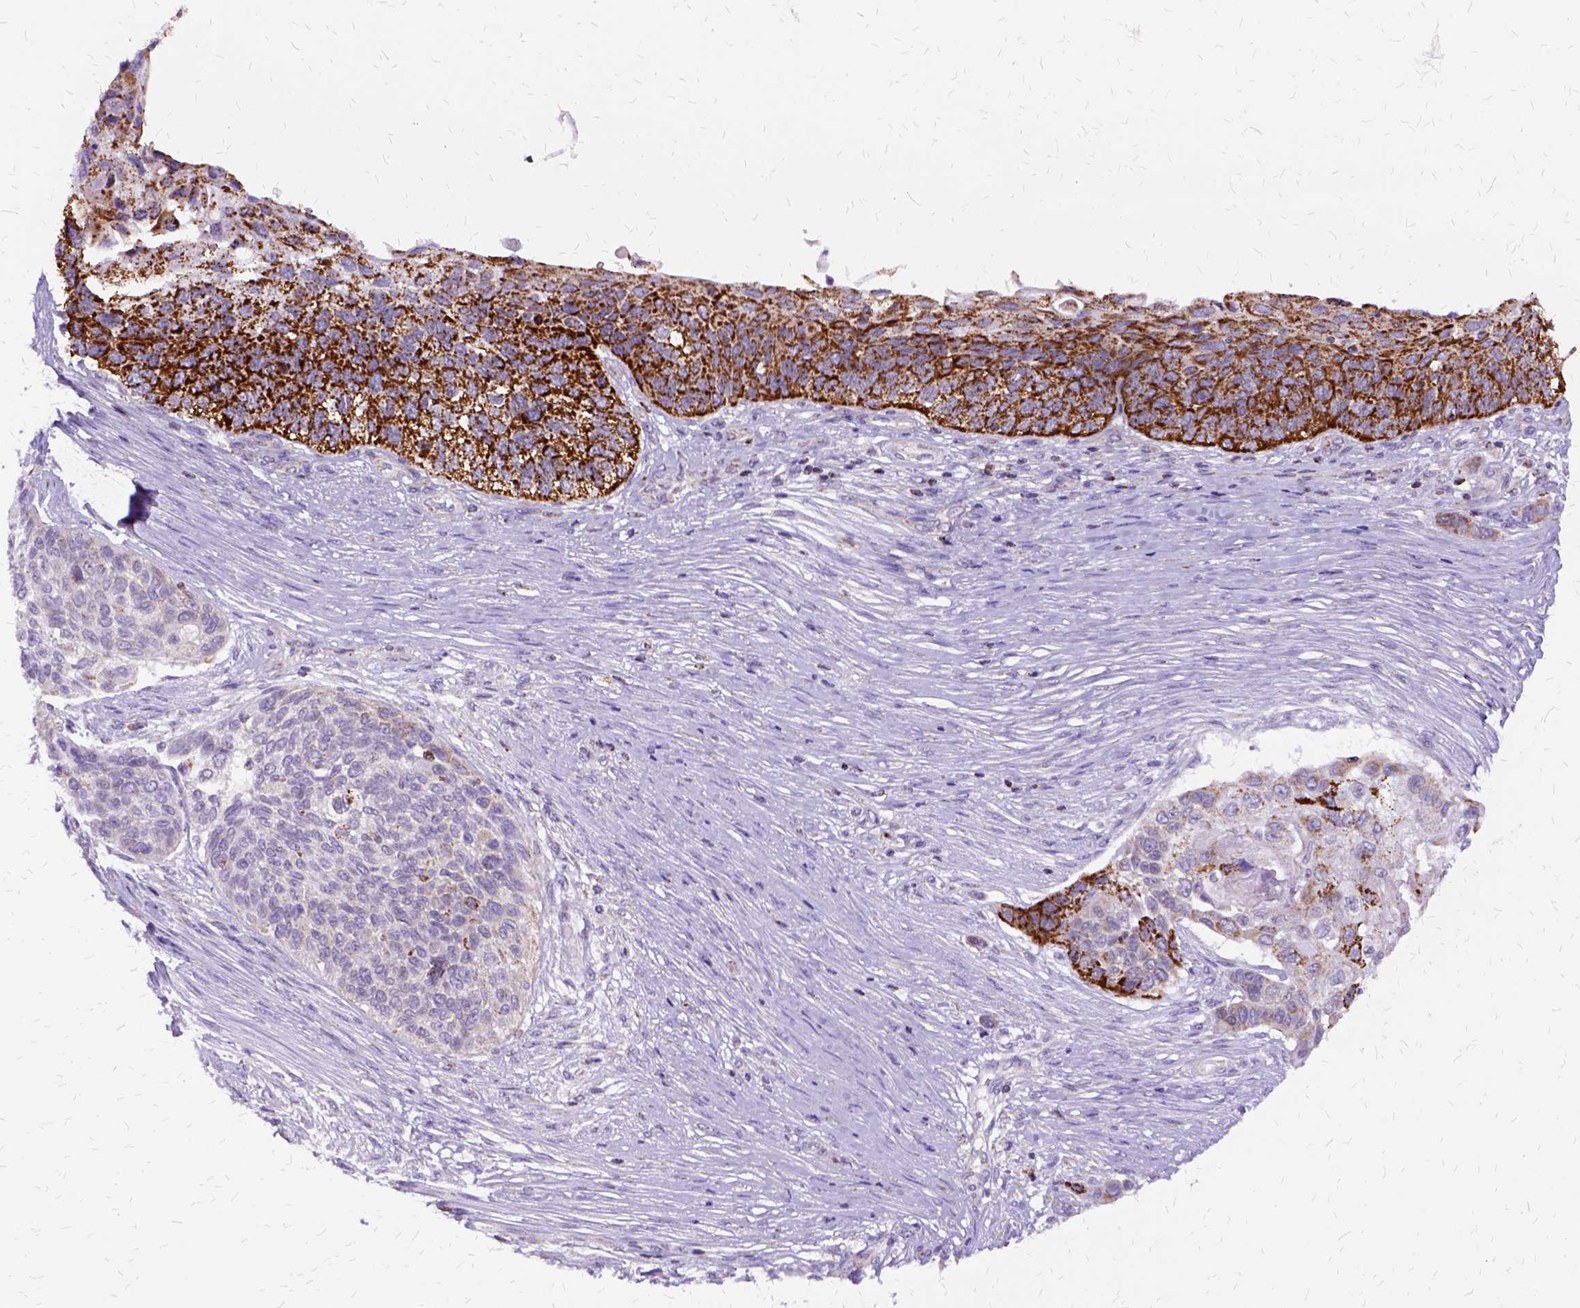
{"staining": {"intensity": "strong", "quantity": "<25%", "location": "cytoplasmic/membranous"}, "tissue": "lung cancer", "cell_type": "Tumor cells", "image_type": "cancer", "snomed": [{"axis": "morphology", "description": "Squamous cell carcinoma, NOS"}, {"axis": "topography", "description": "Lung"}], "caption": "Brown immunohistochemical staining in human squamous cell carcinoma (lung) exhibits strong cytoplasmic/membranous positivity in about <25% of tumor cells.", "gene": "OXCT1", "patient": {"sex": "male", "age": 69}}